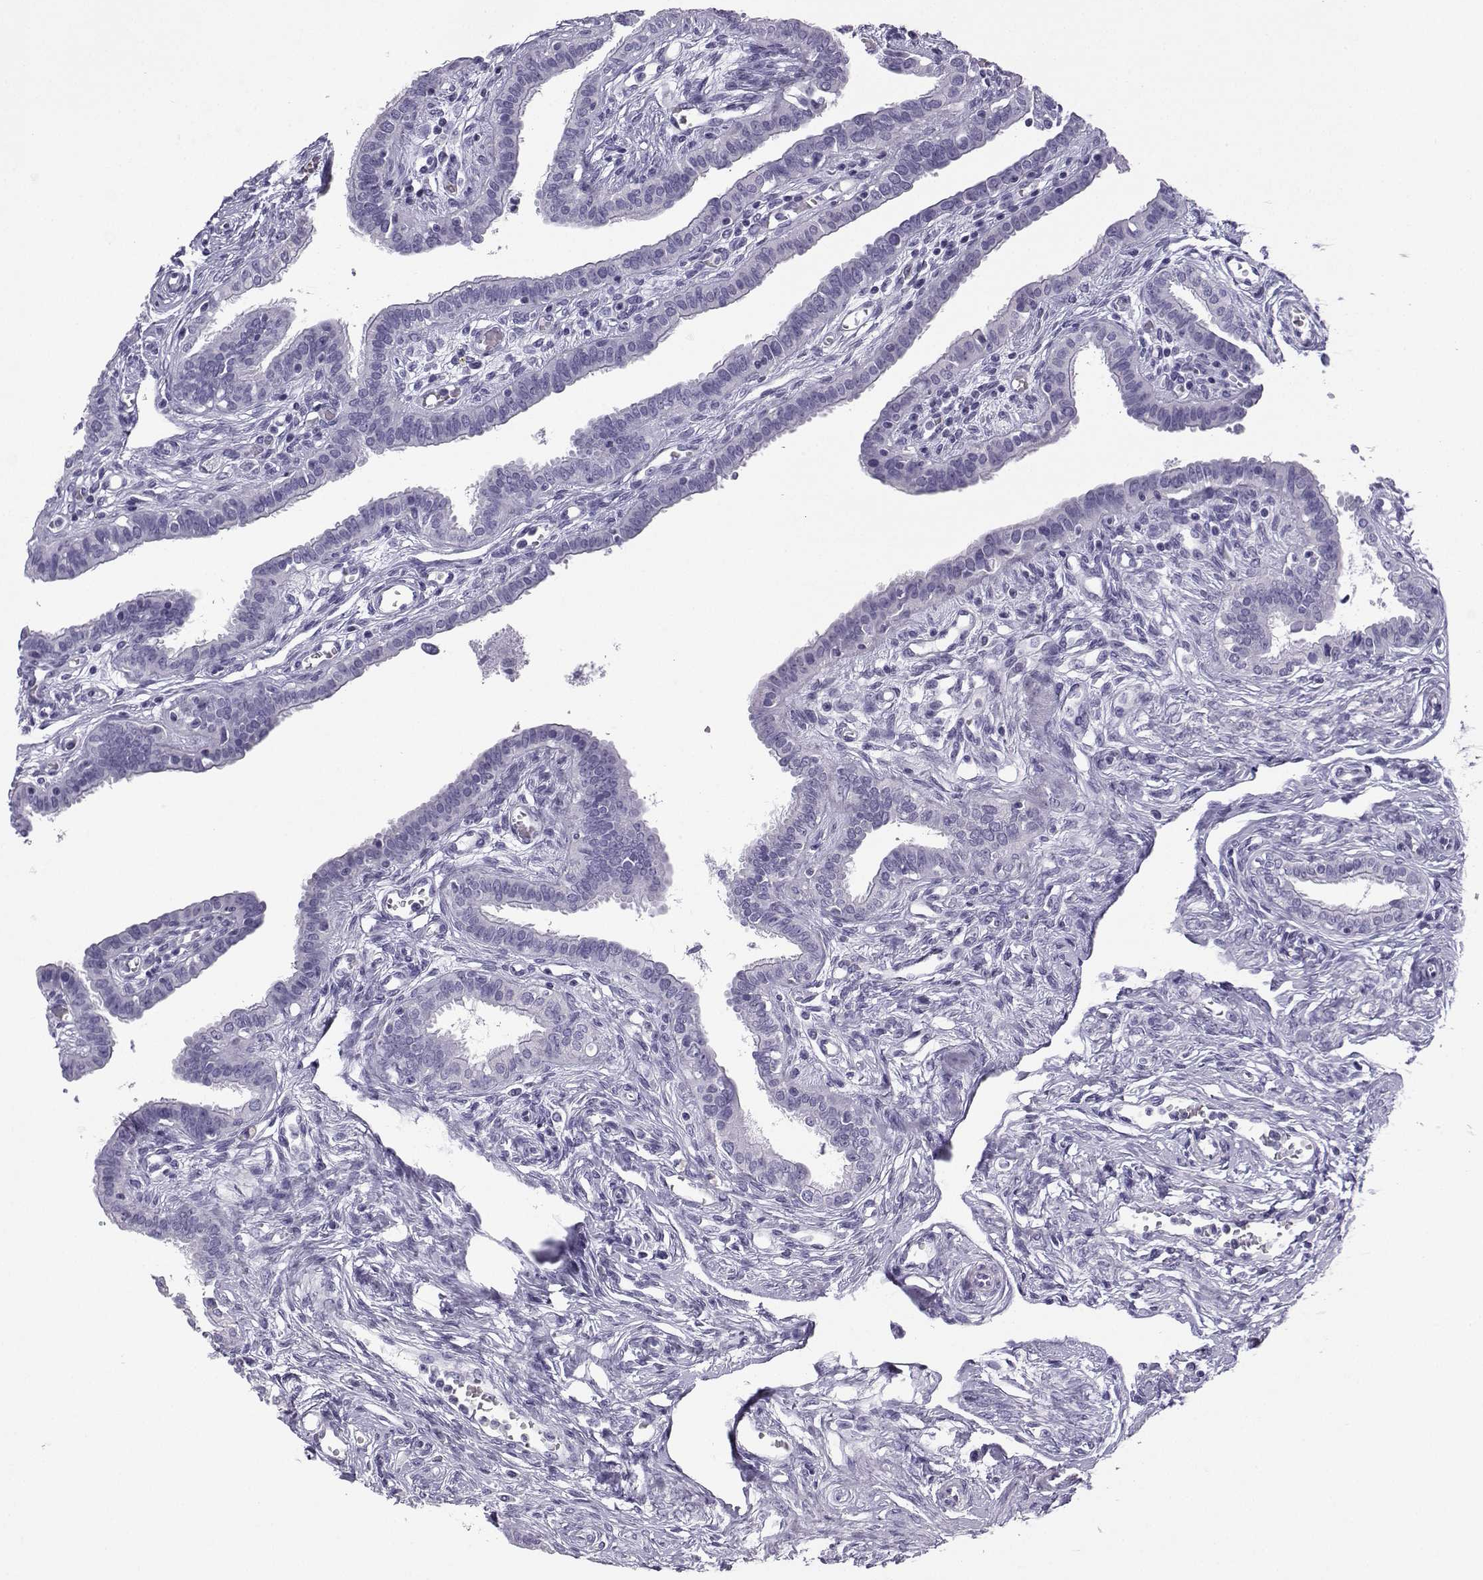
{"staining": {"intensity": "negative", "quantity": "none", "location": "none"}, "tissue": "fallopian tube", "cell_type": "Glandular cells", "image_type": "normal", "snomed": [{"axis": "morphology", "description": "Normal tissue, NOS"}, {"axis": "morphology", "description": "Carcinoma, endometroid"}, {"axis": "topography", "description": "Fallopian tube"}, {"axis": "topography", "description": "Ovary"}], "caption": "The micrograph shows no staining of glandular cells in benign fallopian tube.", "gene": "NEFL", "patient": {"sex": "female", "age": 42}}